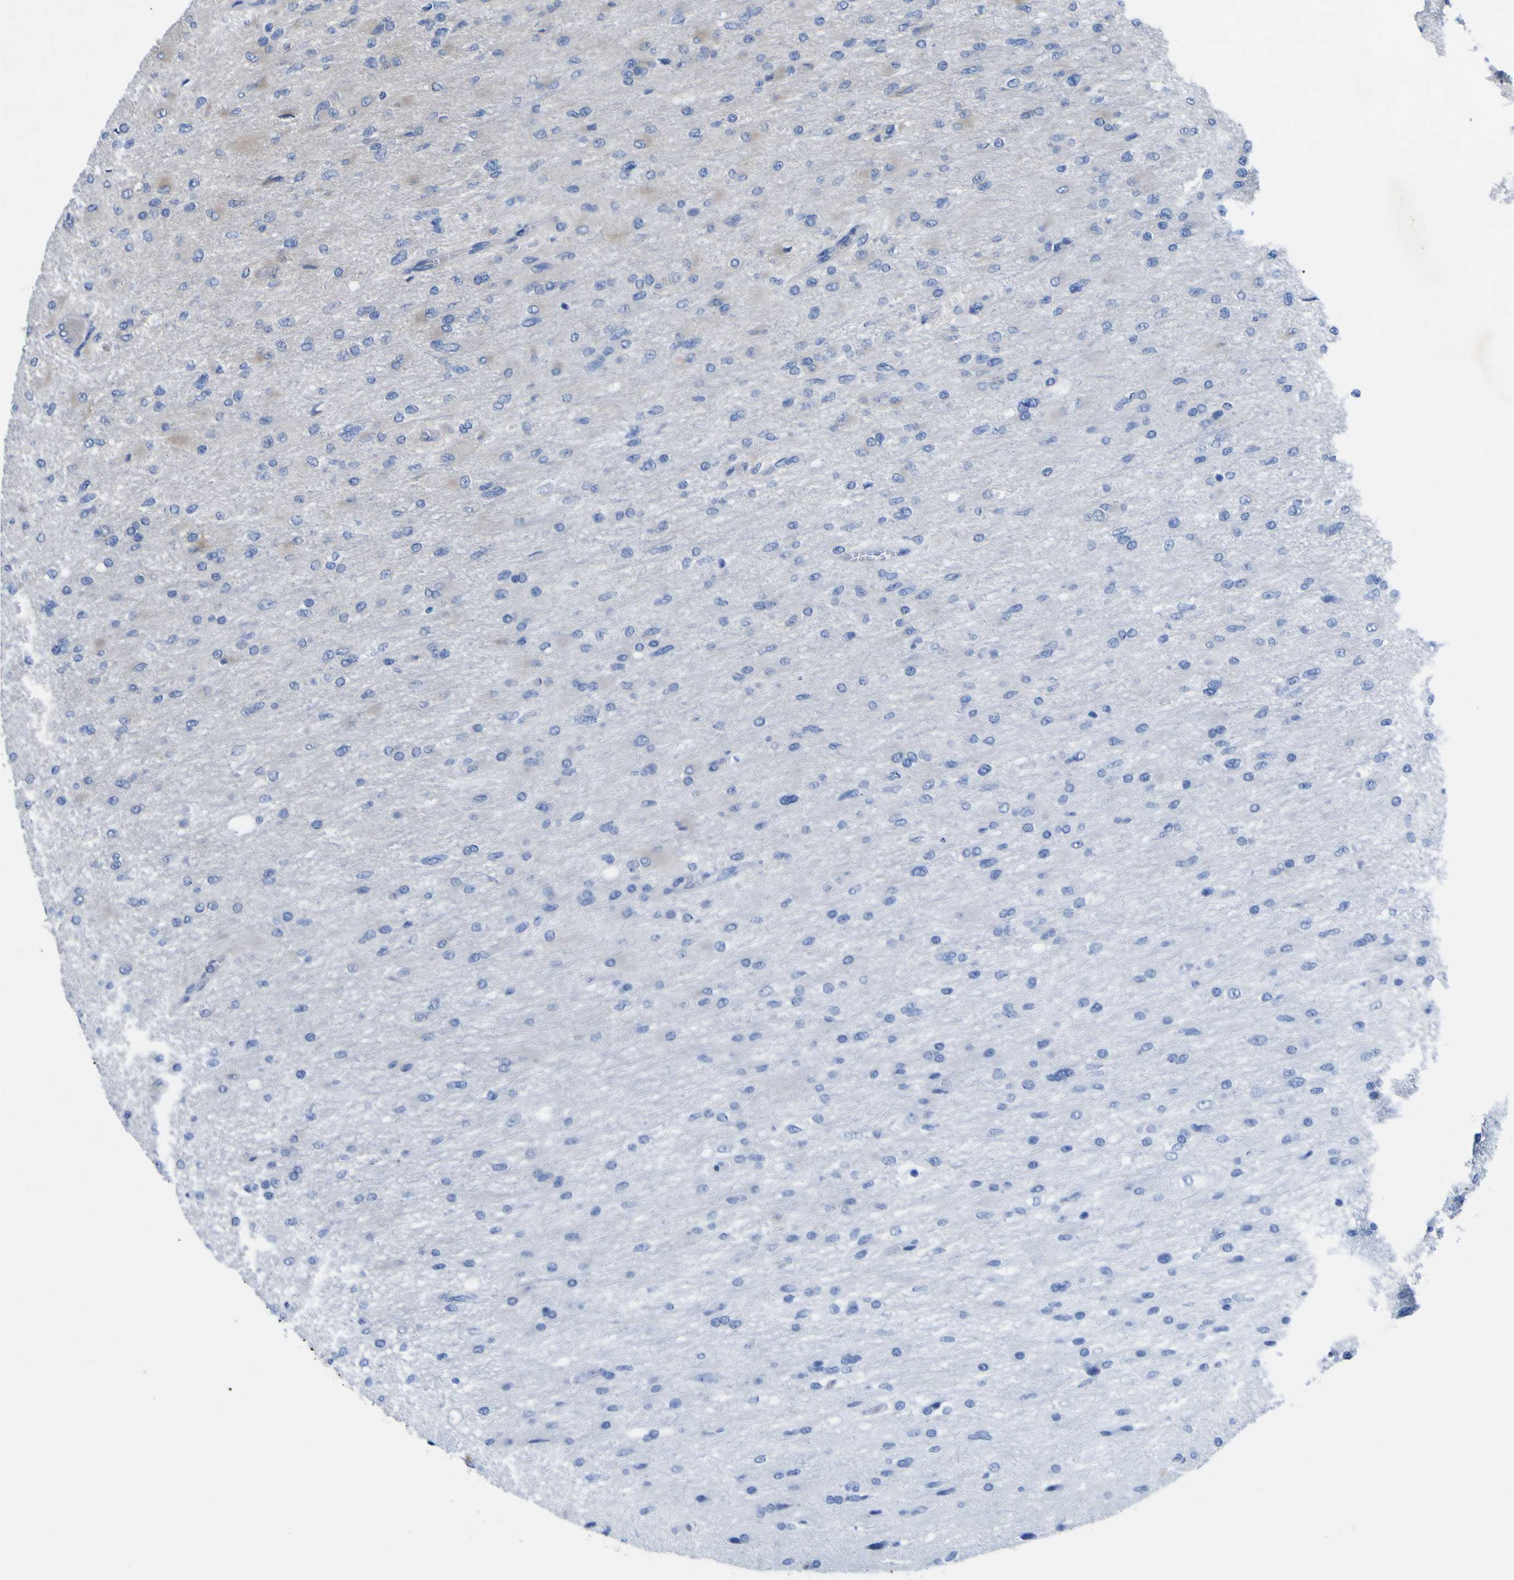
{"staining": {"intensity": "negative", "quantity": "none", "location": "none"}, "tissue": "glioma", "cell_type": "Tumor cells", "image_type": "cancer", "snomed": [{"axis": "morphology", "description": "Glioma, malignant, High grade"}, {"axis": "topography", "description": "Cerebral cortex"}], "caption": "High magnification brightfield microscopy of glioma stained with DAB (3,3'-diaminobenzidine) (brown) and counterstained with hematoxylin (blue): tumor cells show no significant positivity.", "gene": "NAV1", "patient": {"sex": "female", "age": 36}}